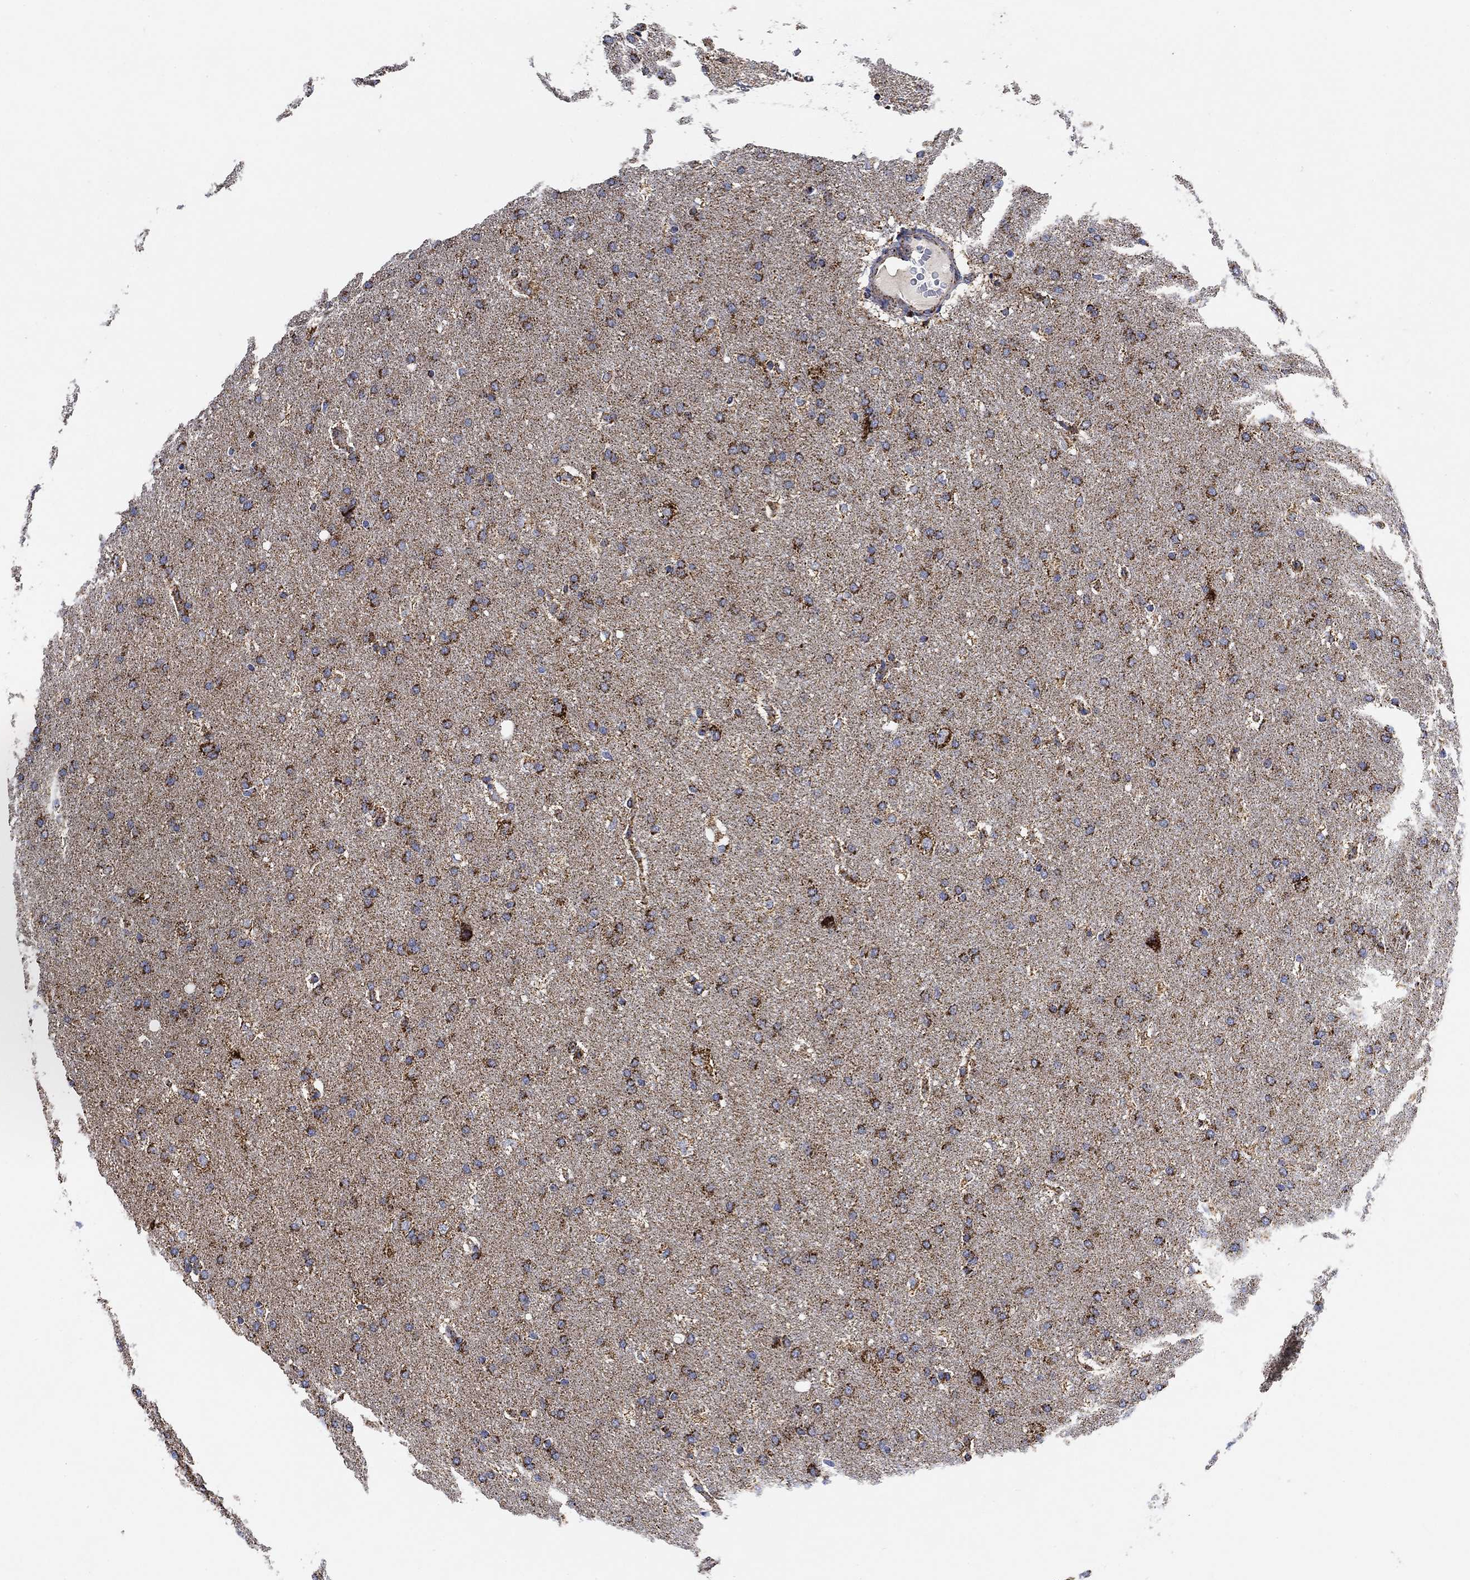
{"staining": {"intensity": "strong", "quantity": "25%-75%", "location": "cytoplasmic/membranous"}, "tissue": "glioma", "cell_type": "Tumor cells", "image_type": "cancer", "snomed": [{"axis": "morphology", "description": "Glioma, malignant, Low grade"}, {"axis": "topography", "description": "Brain"}], "caption": "Low-grade glioma (malignant) stained with a brown dye shows strong cytoplasmic/membranous positive expression in approximately 25%-75% of tumor cells.", "gene": "NDUFS3", "patient": {"sex": "female", "age": 37}}